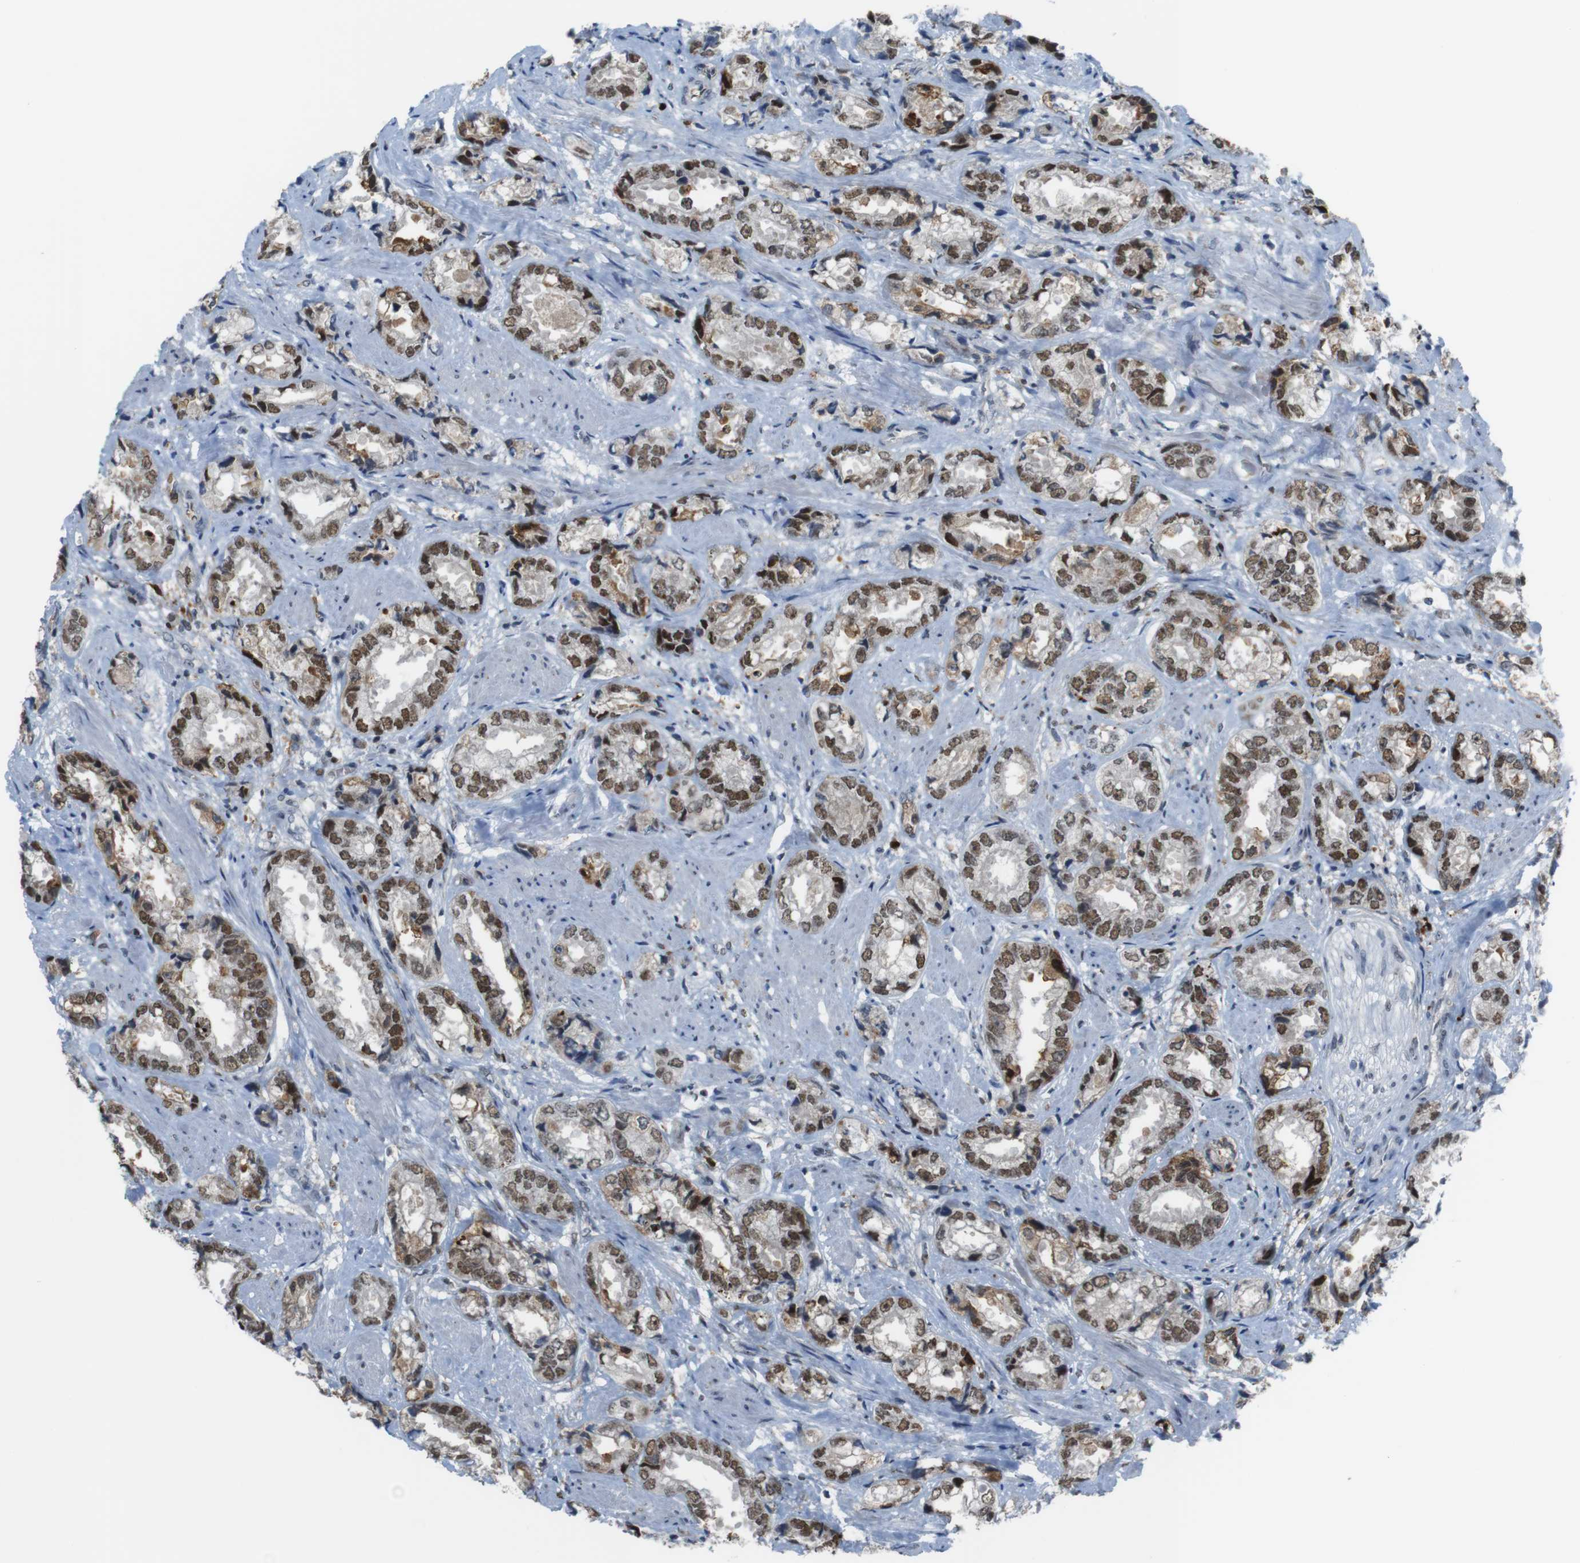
{"staining": {"intensity": "moderate", "quantity": ">75%", "location": "nuclear"}, "tissue": "prostate cancer", "cell_type": "Tumor cells", "image_type": "cancer", "snomed": [{"axis": "morphology", "description": "Adenocarcinoma, High grade"}, {"axis": "topography", "description": "Prostate"}], "caption": "Immunohistochemistry (IHC) micrograph of neoplastic tissue: prostate cancer (high-grade adenocarcinoma) stained using IHC exhibits medium levels of moderate protein expression localized specifically in the nuclear of tumor cells, appearing as a nuclear brown color.", "gene": "SUB1", "patient": {"sex": "male", "age": 61}}